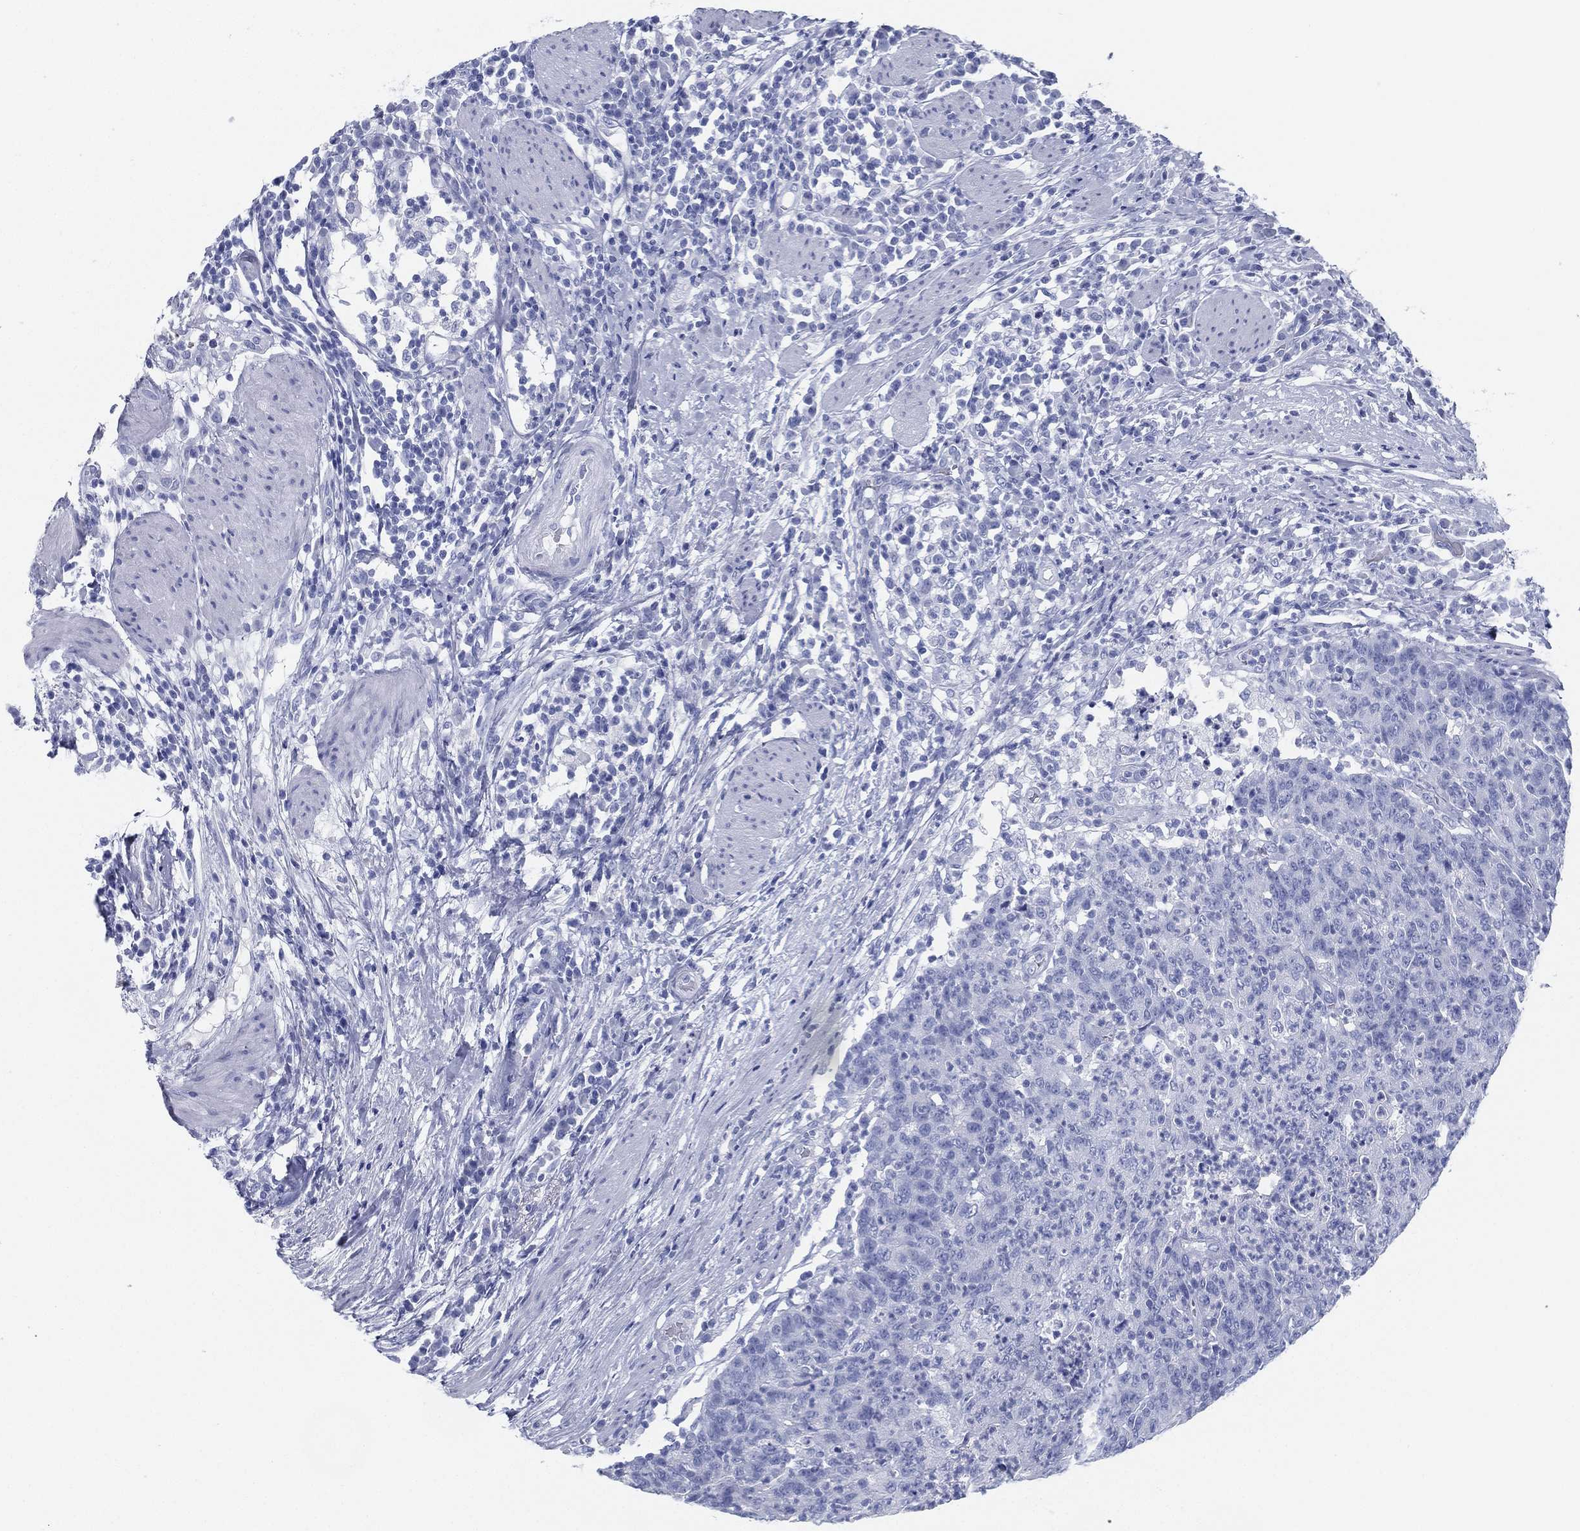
{"staining": {"intensity": "negative", "quantity": "none", "location": "none"}, "tissue": "colorectal cancer", "cell_type": "Tumor cells", "image_type": "cancer", "snomed": [{"axis": "morphology", "description": "Adenocarcinoma, NOS"}, {"axis": "topography", "description": "Colon"}], "caption": "This is a image of immunohistochemistry (IHC) staining of colorectal cancer, which shows no staining in tumor cells.", "gene": "TMEM252", "patient": {"sex": "male", "age": 70}}